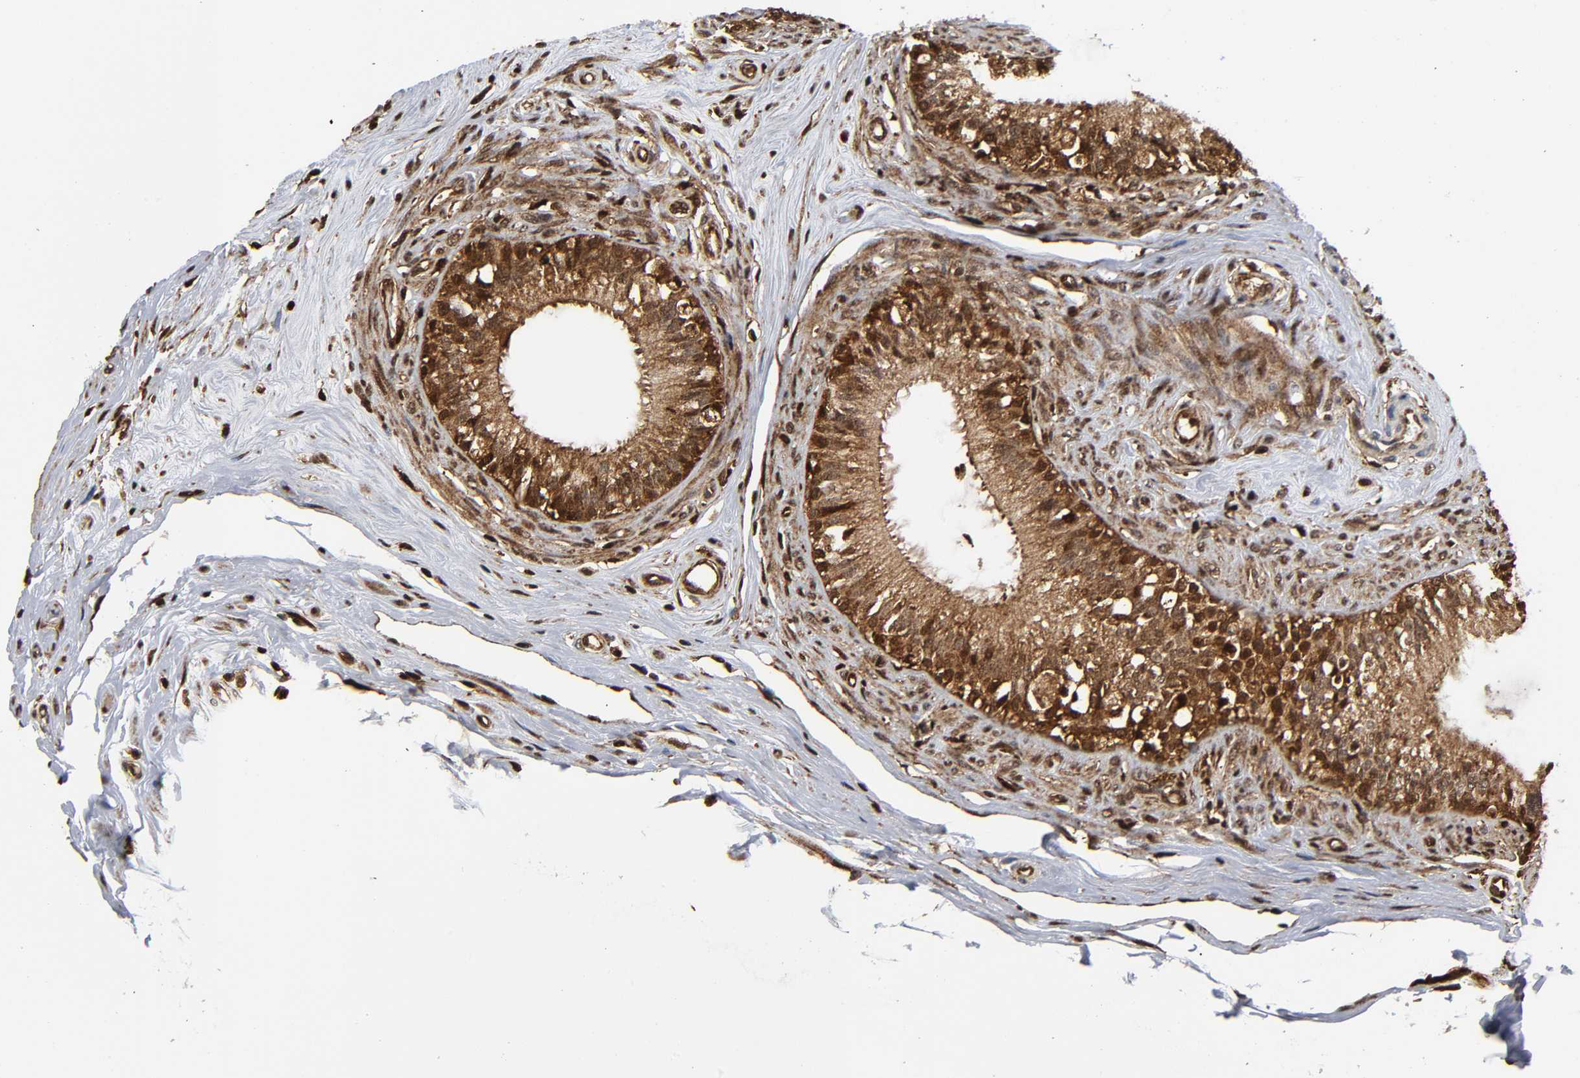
{"staining": {"intensity": "moderate", "quantity": "<25%", "location": "cytoplasmic/membranous,nuclear"}, "tissue": "epididymis", "cell_type": "Glandular cells", "image_type": "normal", "snomed": [{"axis": "morphology", "description": "Normal tissue, NOS"}, {"axis": "morphology", "description": "Inflammation, NOS"}, {"axis": "topography", "description": "Epididymis"}], "caption": "High-magnification brightfield microscopy of benign epididymis stained with DAB (brown) and counterstained with hematoxylin (blue). glandular cells exhibit moderate cytoplasmic/membranous,nuclear staining is identified in approximately<25% of cells.", "gene": "MAPK1", "patient": {"sex": "male", "age": 84}}